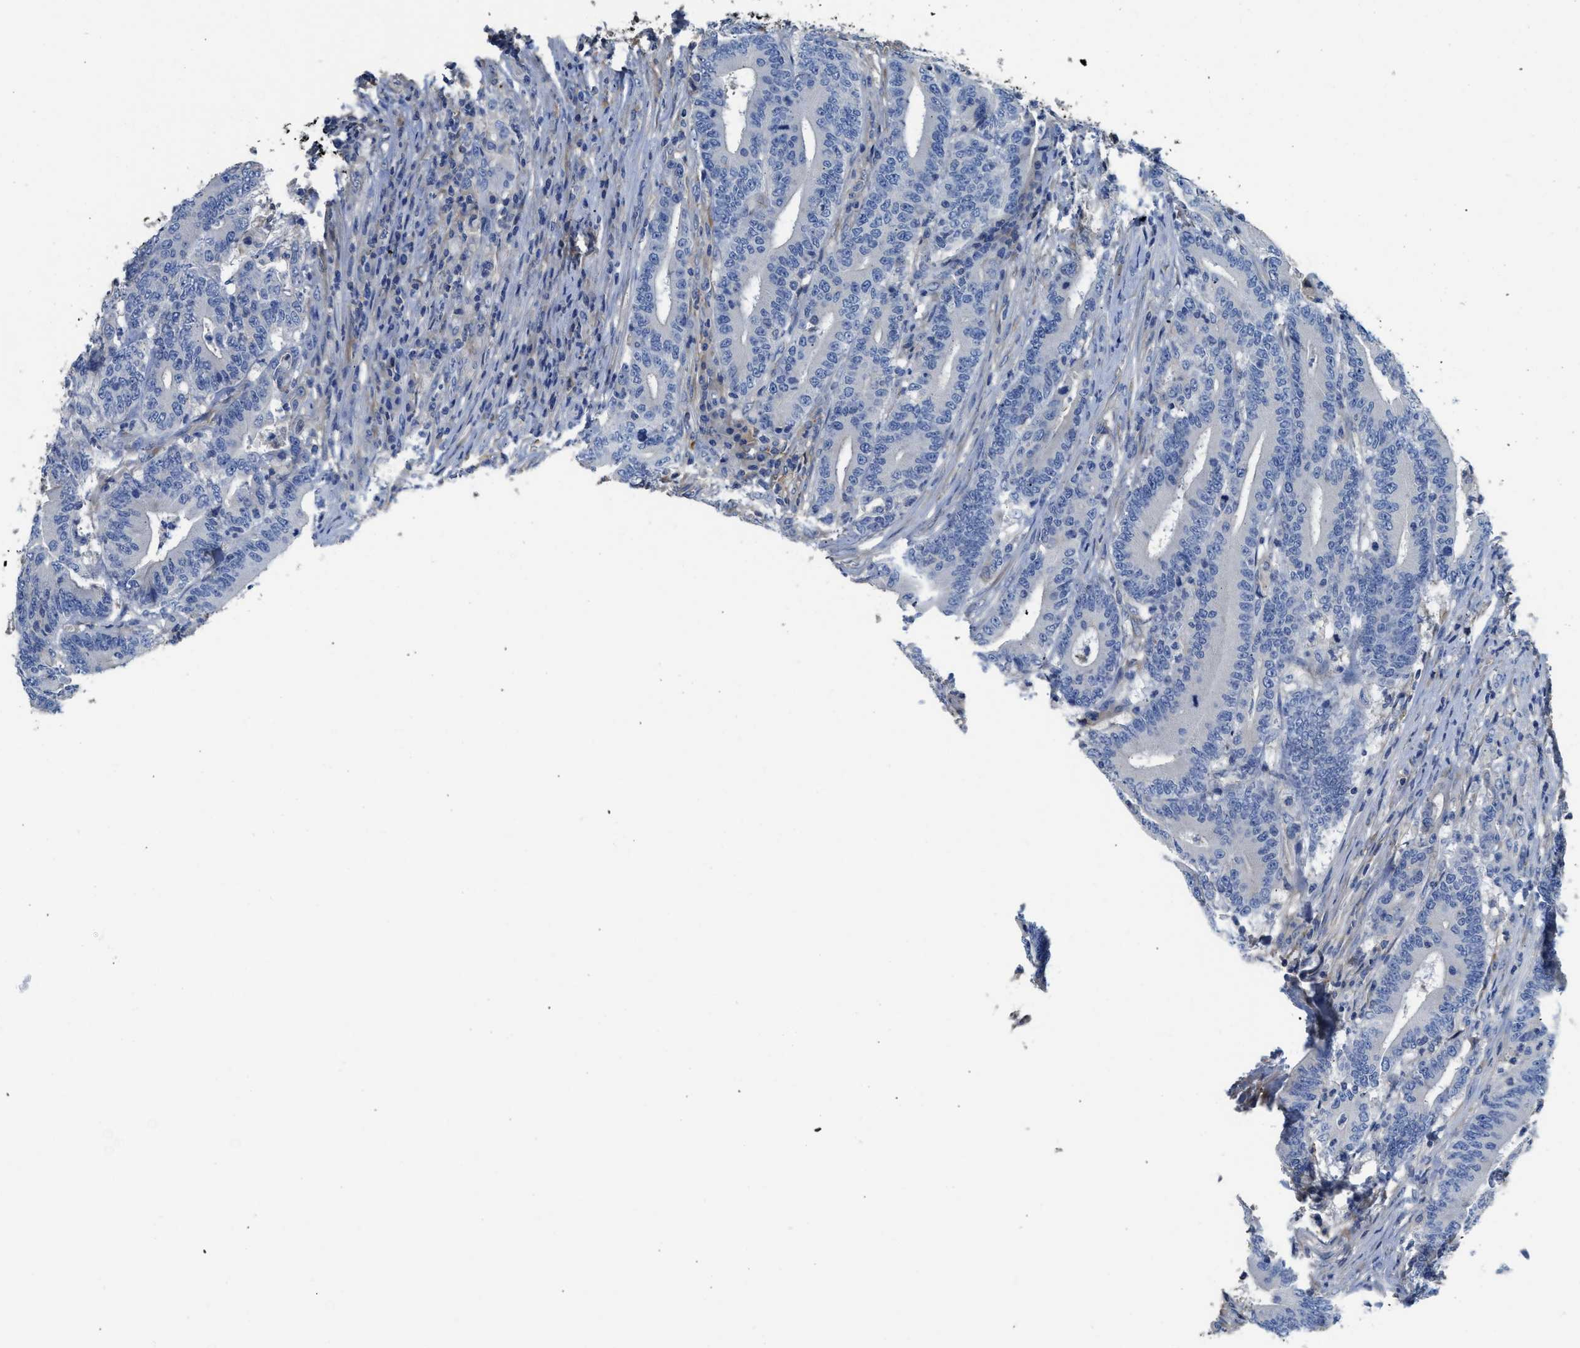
{"staining": {"intensity": "negative", "quantity": "none", "location": "none"}, "tissue": "colorectal cancer", "cell_type": "Tumor cells", "image_type": "cancer", "snomed": [{"axis": "morphology", "description": "Adenocarcinoma, NOS"}, {"axis": "topography", "description": "Colon"}], "caption": "This is an immunohistochemistry histopathology image of human colorectal adenocarcinoma. There is no staining in tumor cells.", "gene": "C1S", "patient": {"sex": "female", "age": 66}}